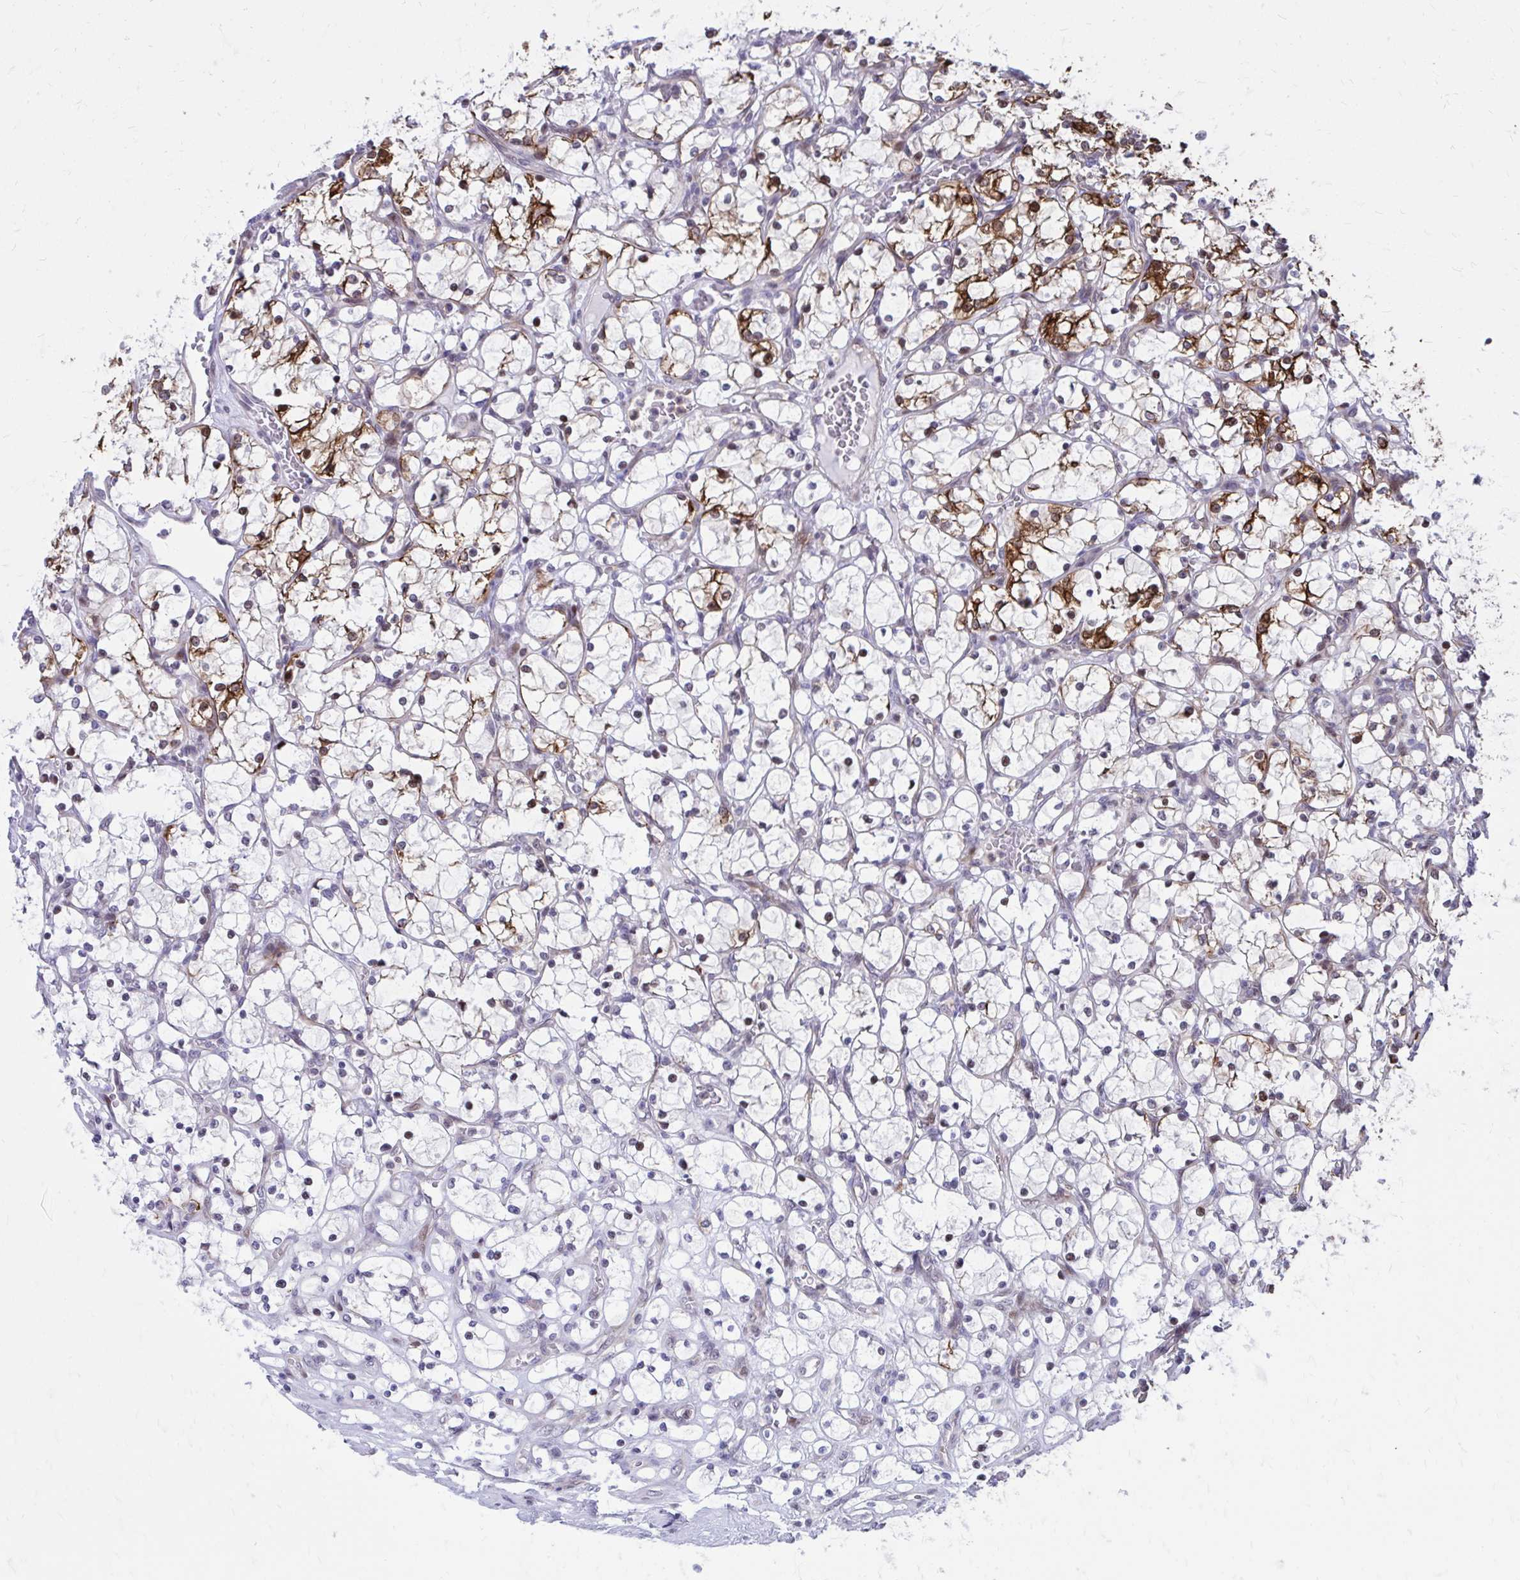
{"staining": {"intensity": "strong", "quantity": "<25%", "location": "cytoplasmic/membranous"}, "tissue": "renal cancer", "cell_type": "Tumor cells", "image_type": "cancer", "snomed": [{"axis": "morphology", "description": "Adenocarcinoma, NOS"}, {"axis": "topography", "description": "Kidney"}], "caption": "Renal cancer tissue shows strong cytoplasmic/membranous positivity in approximately <25% of tumor cells, visualized by immunohistochemistry. Nuclei are stained in blue.", "gene": "ANKRD30B", "patient": {"sex": "female", "age": 69}}